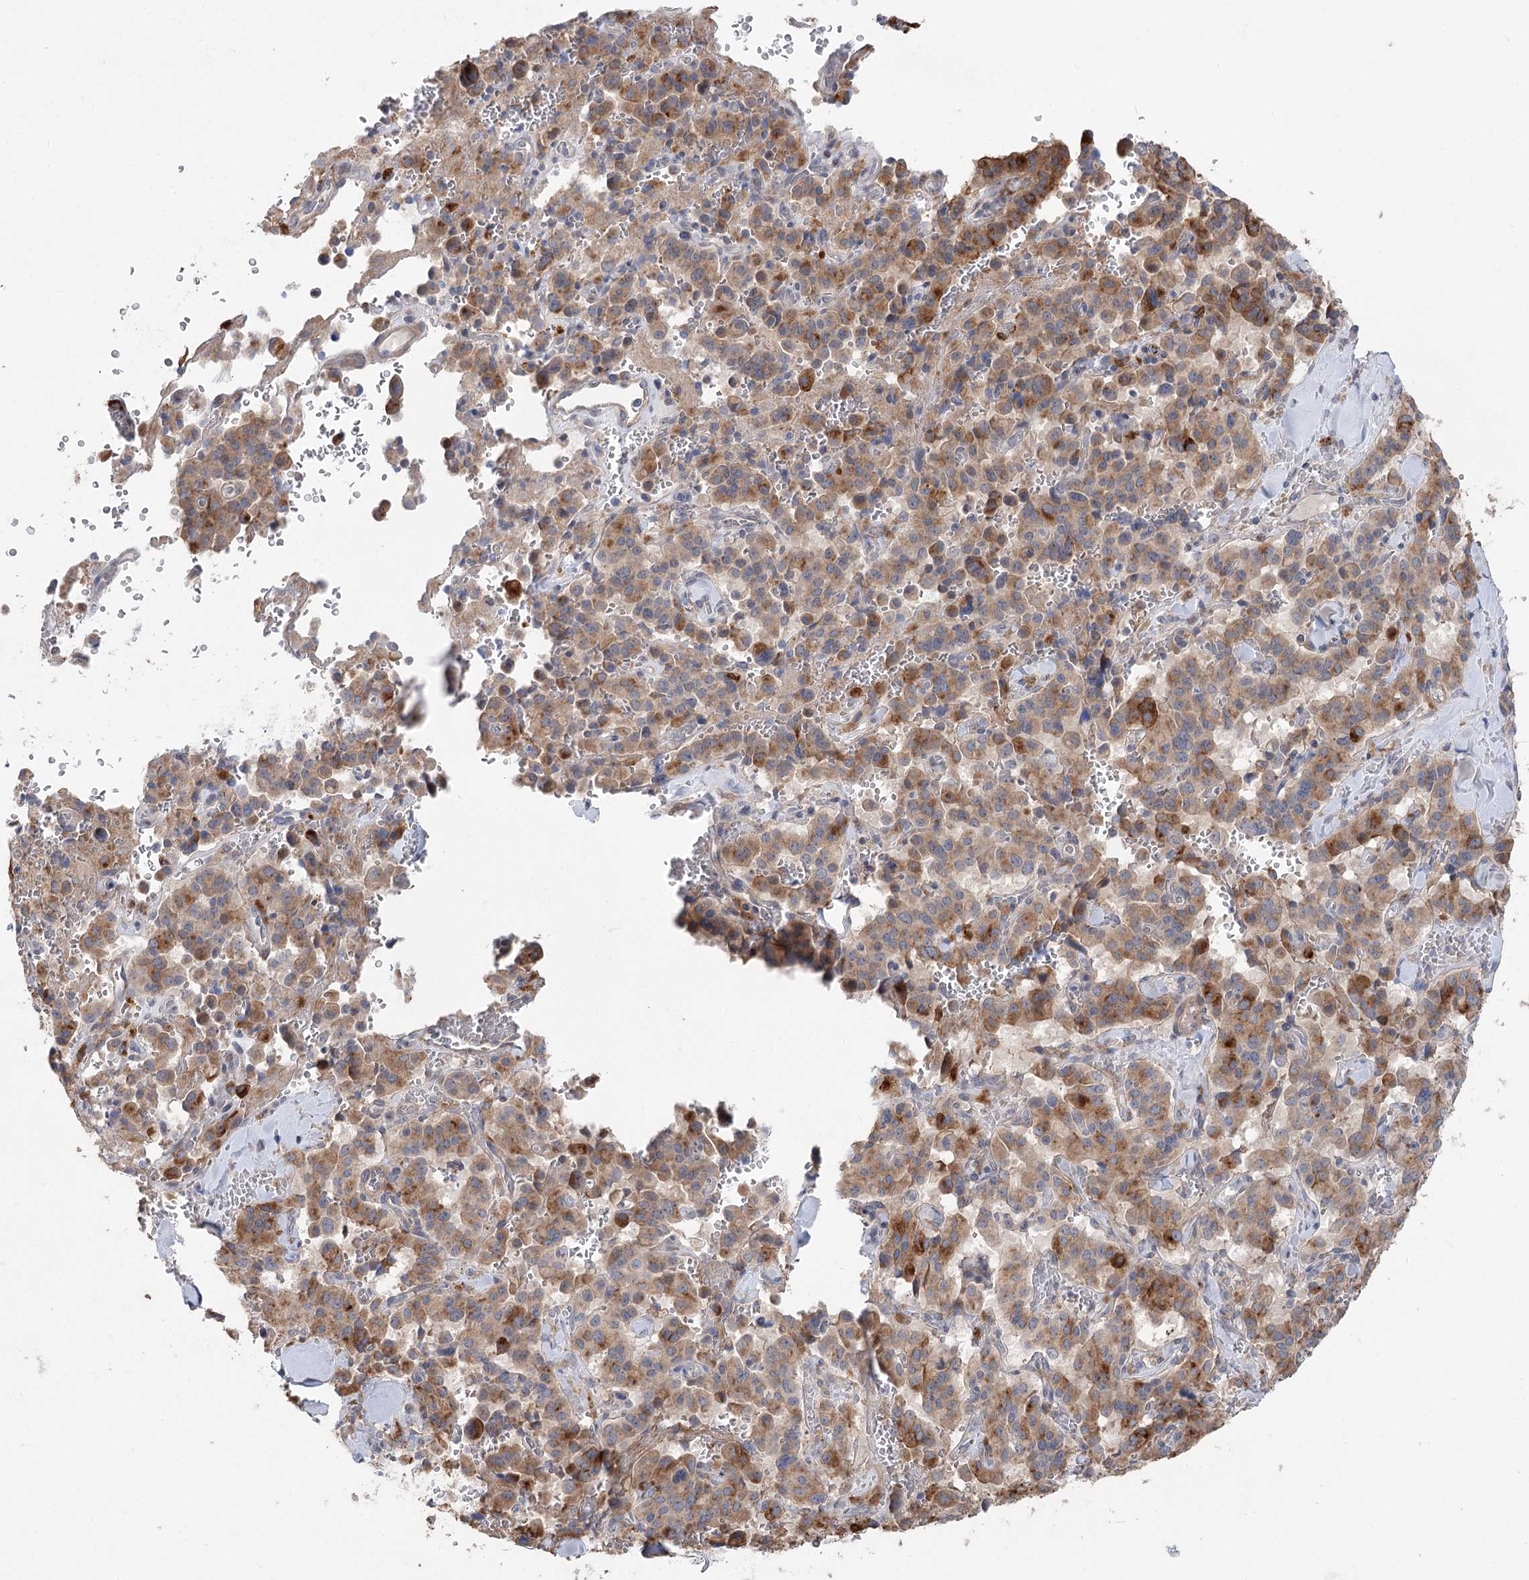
{"staining": {"intensity": "moderate", "quantity": ">75%", "location": "cytoplasmic/membranous"}, "tissue": "pancreatic cancer", "cell_type": "Tumor cells", "image_type": "cancer", "snomed": [{"axis": "morphology", "description": "Adenocarcinoma, NOS"}, {"axis": "topography", "description": "Pancreas"}], "caption": "Moderate cytoplasmic/membranous staining is identified in approximately >75% of tumor cells in pancreatic cancer (adenocarcinoma).", "gene": "SCN11A", "patient": {"sex": "male", "age": 65}}